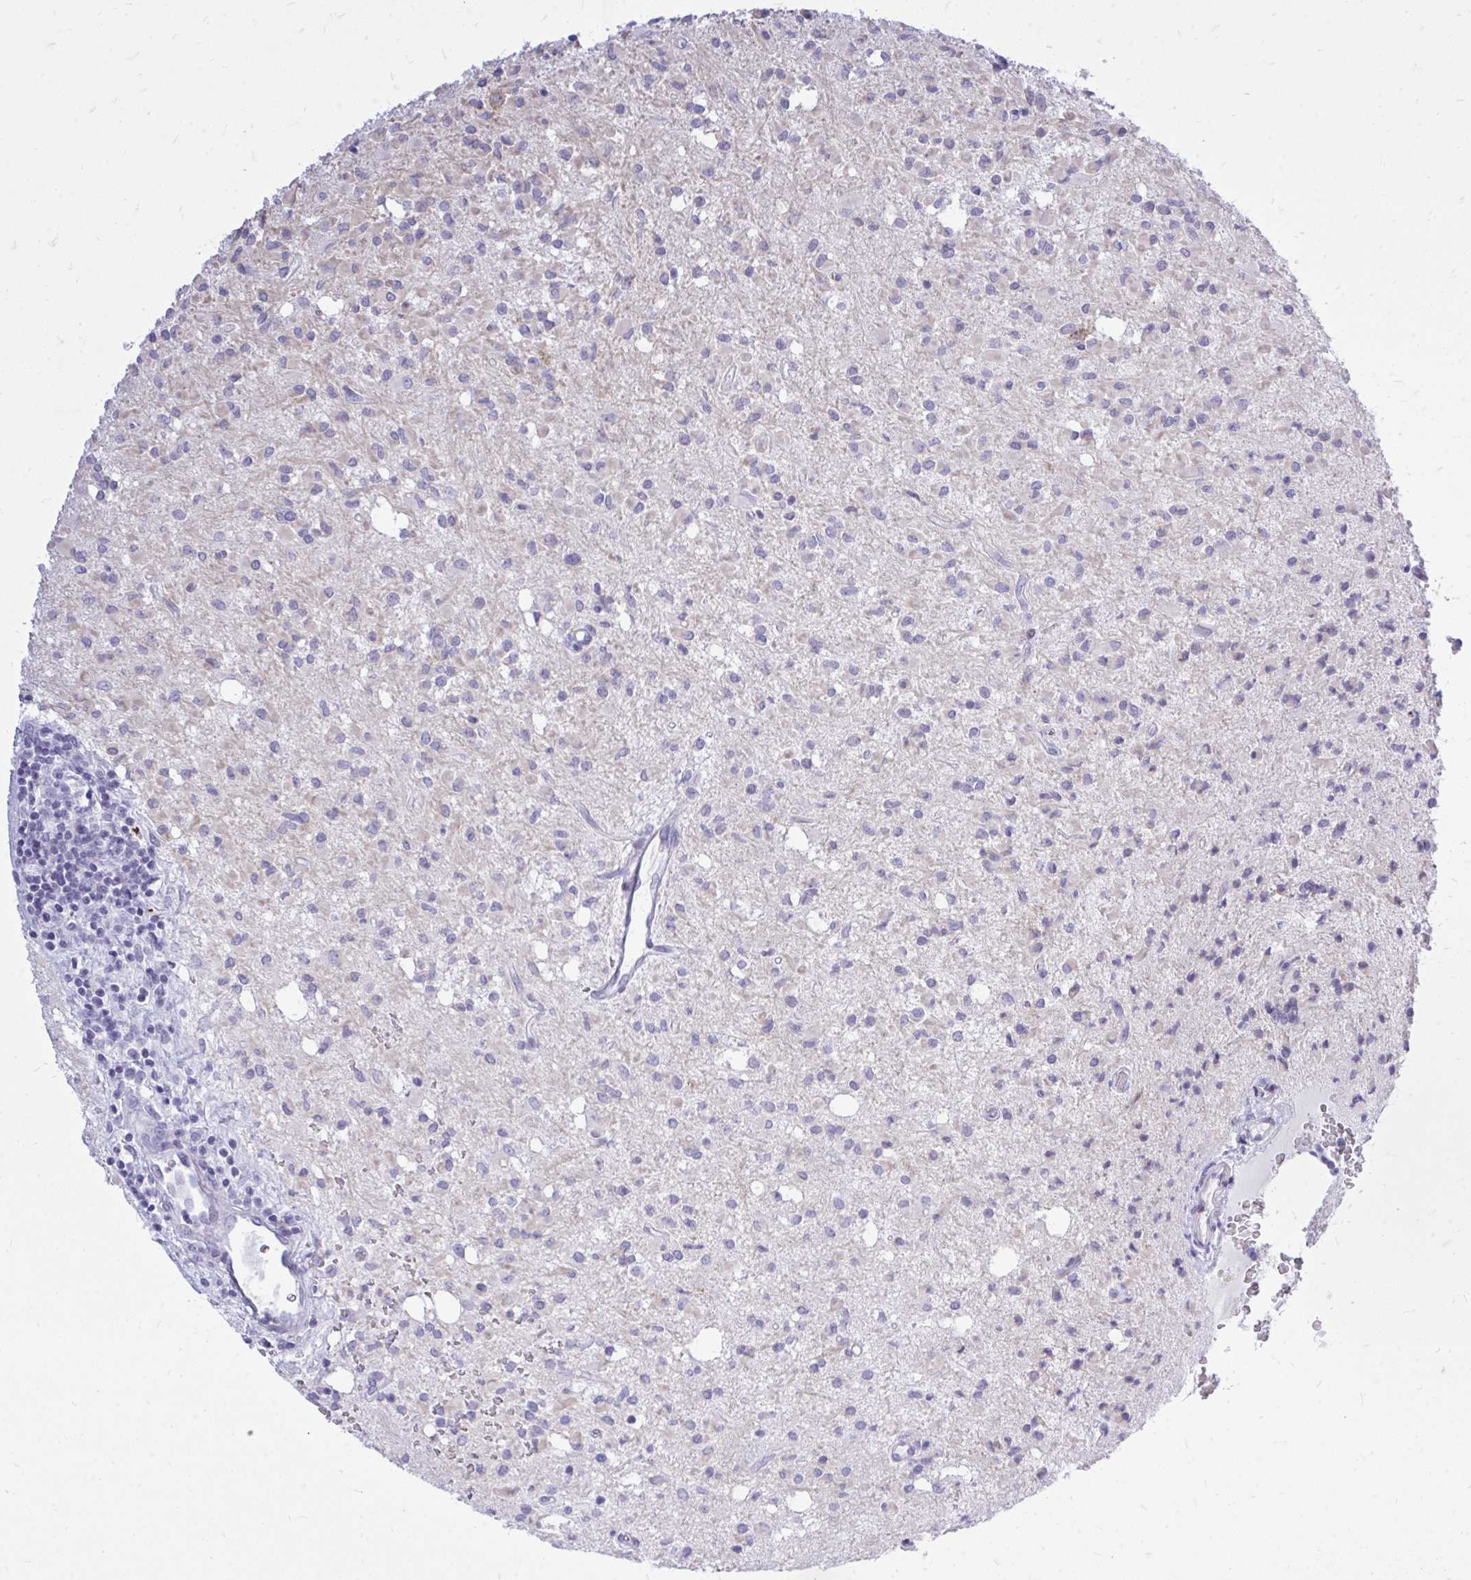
{"staining": {"intensity": "negative", "quantity": "none", "location": "none"}, "tissue": "glioma", "cell_type": "Tumor cells", "image_type": "cancer", "snomed": [{"axis": "morphology", "description": "Glioma, malignant, Low grade"}, {"axis": "topography", "description": "Brain"}], "caption": "Photomicrograph shows no significant protein expression in tumor cells of low-grade glioma (malignant). (DAB IHC, high magnification).", "gene": "GABRA1", "patient": {"sex": "female", "age": 33}}